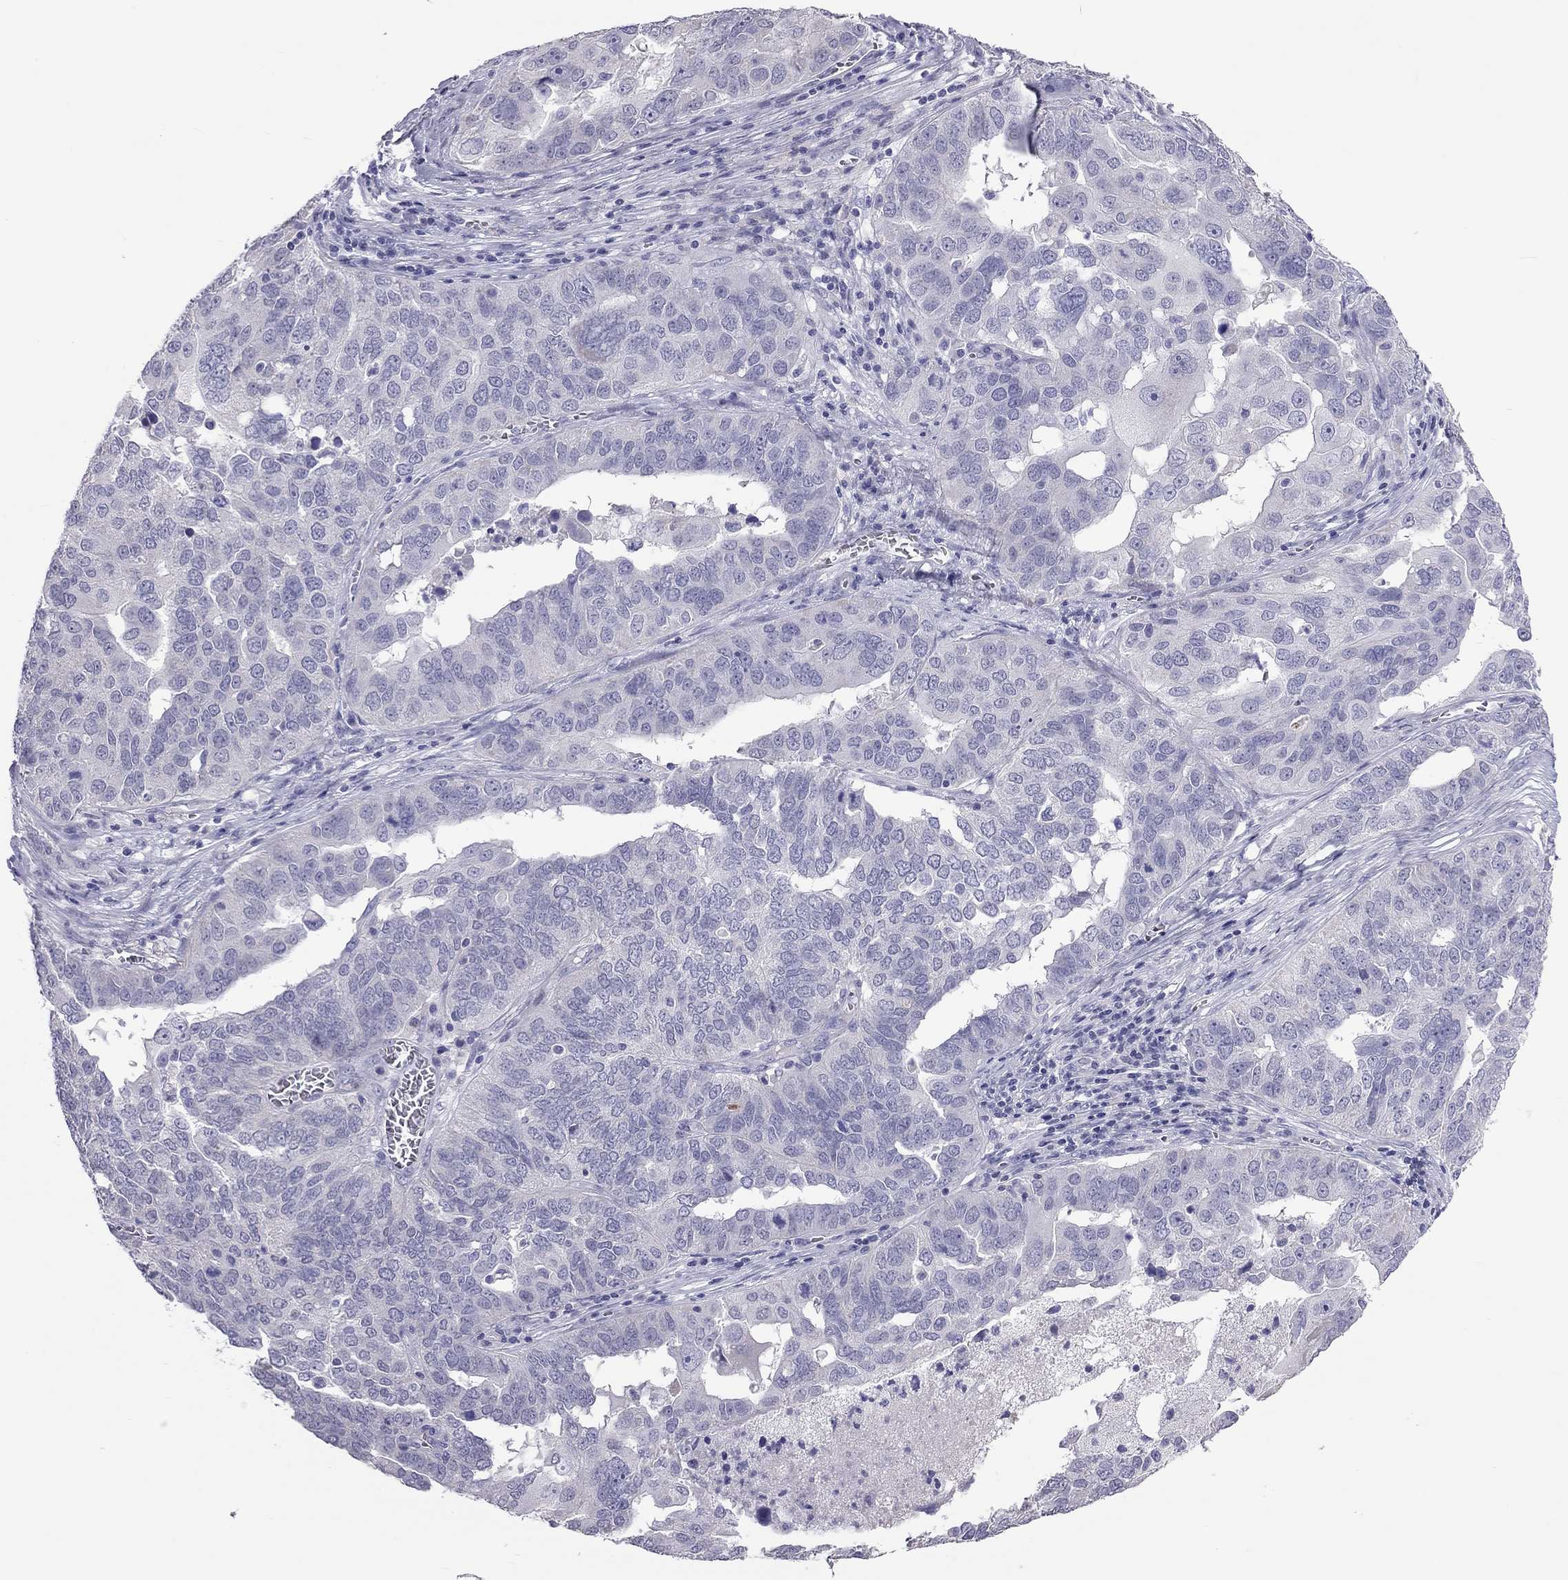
{"staining": {"intensity": "negative", "quantity": "none", "location": "none"}, "tissue": "ovarian cancer", "cell_type": "Tumor cells", "image_type": "cancer", "snomed": [{"axis": "morphology", "description": "Carcinoma, endometroid"}, {"axis": "topography", "description": "Soft tissue"}, {"axis": "topography", "description": "Ovary"}], "caption": "Ovarian cancer was stained to show a protein in brown. There is no significant expression in tumor cells. (DAB IHC with hematoxylin counter stain).", "gene": "PPP1R3A", "patient": {"sex": "female", "age": 52}}